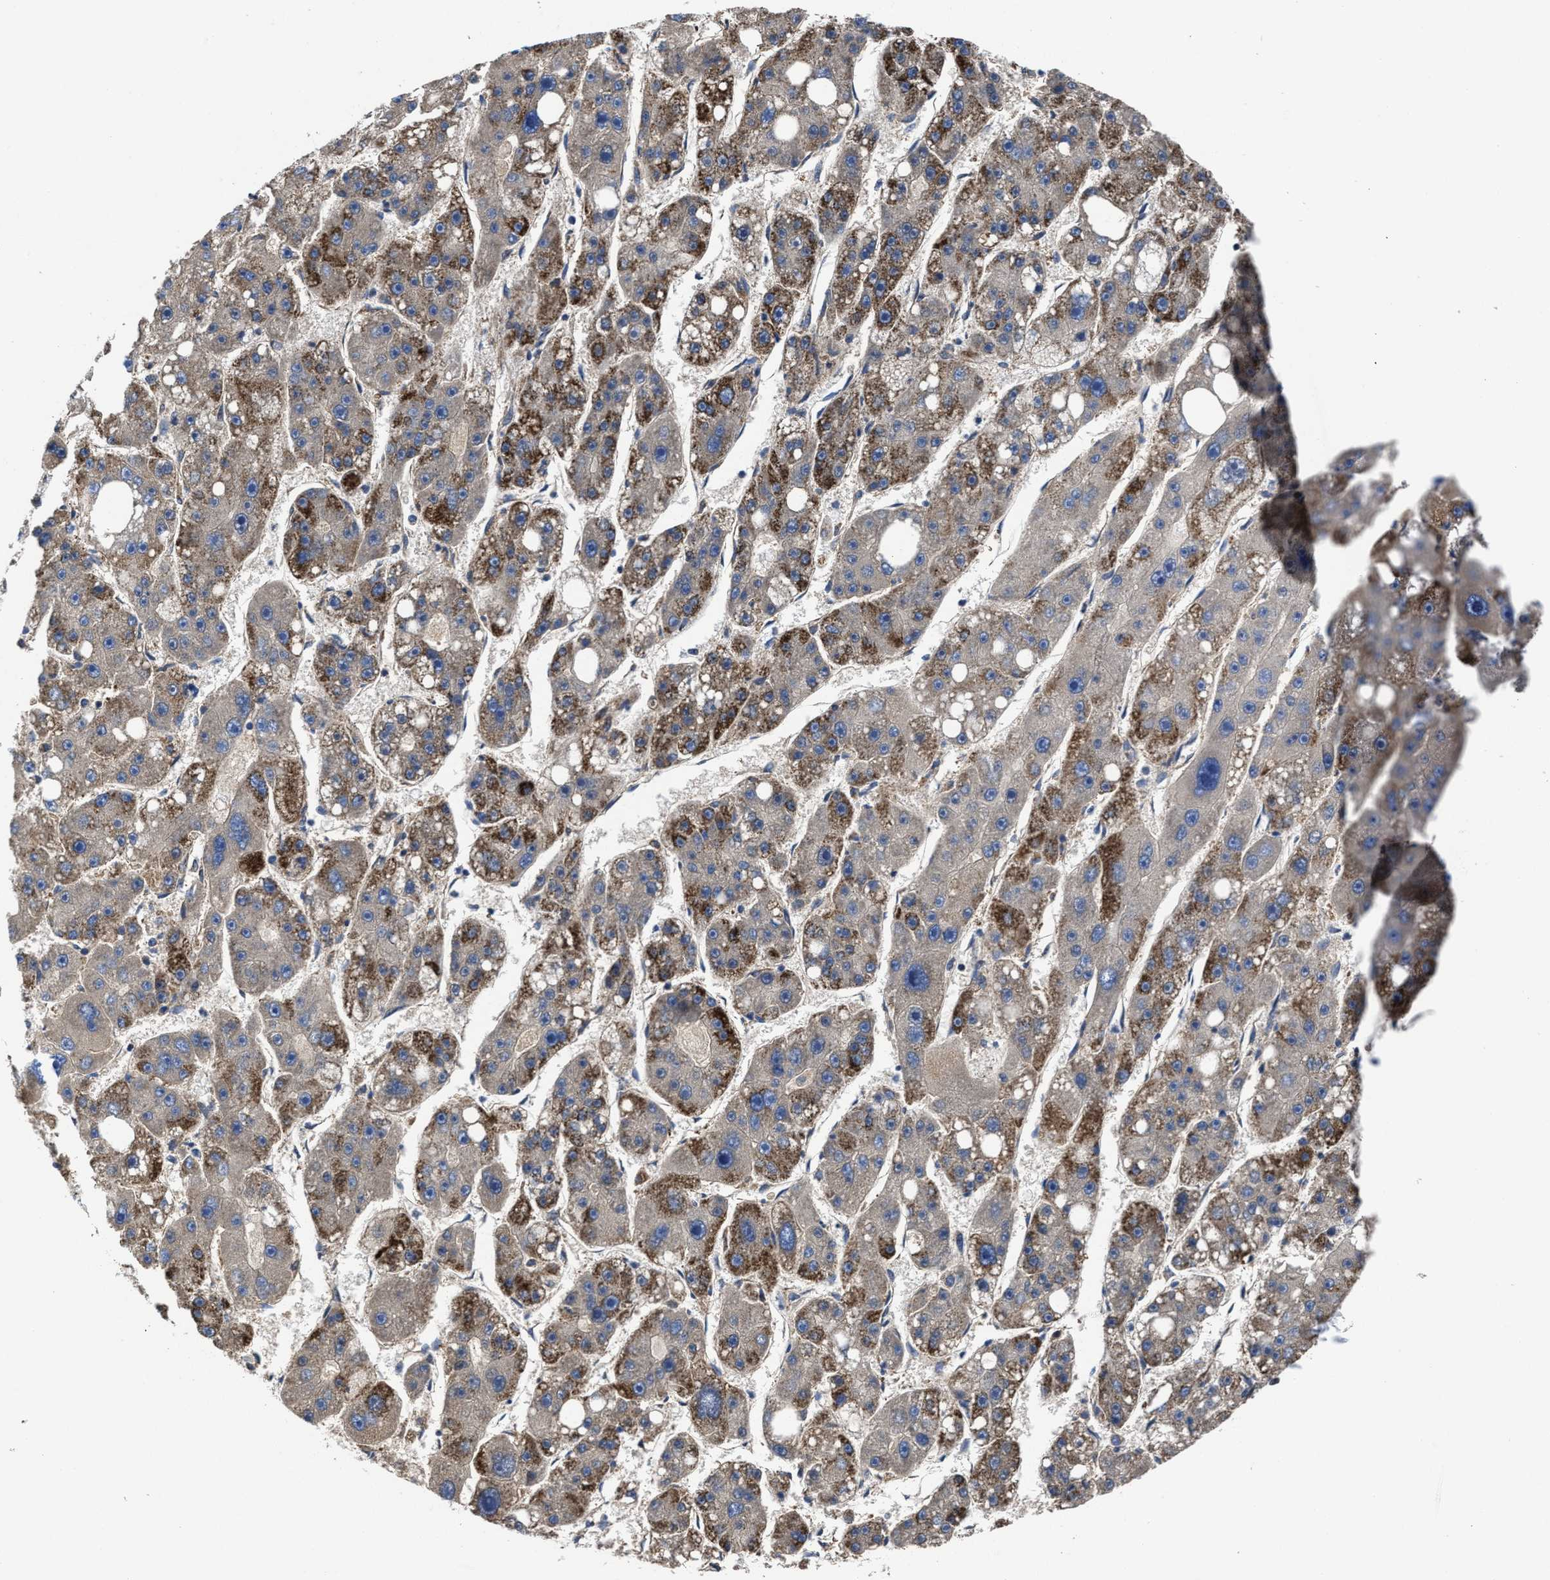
{"staining": {"intensity": "moderate", "quantity": ">75%", "location": "cytoplasmic/membranous"}, "tissue": "liver cancer", "cell_type": "Tumor cells", "image_type": "cancer", "snomed": [{"axis": "morphology", "description": "Carcinoma, Hepatocellular, NOS"}, {"axis": "topography", "description": "Liver"}], "caption": "This photomicrograph exhibits immunohistochemistry (IHC) staining of liver cancer (hepatocellular carcinoma), with medium moderate cytoplasmic/membranous positivity in about >75% of tumor cells.", "gene": "CACNA1D", "patient": {"sex": "female", "age": 61}}